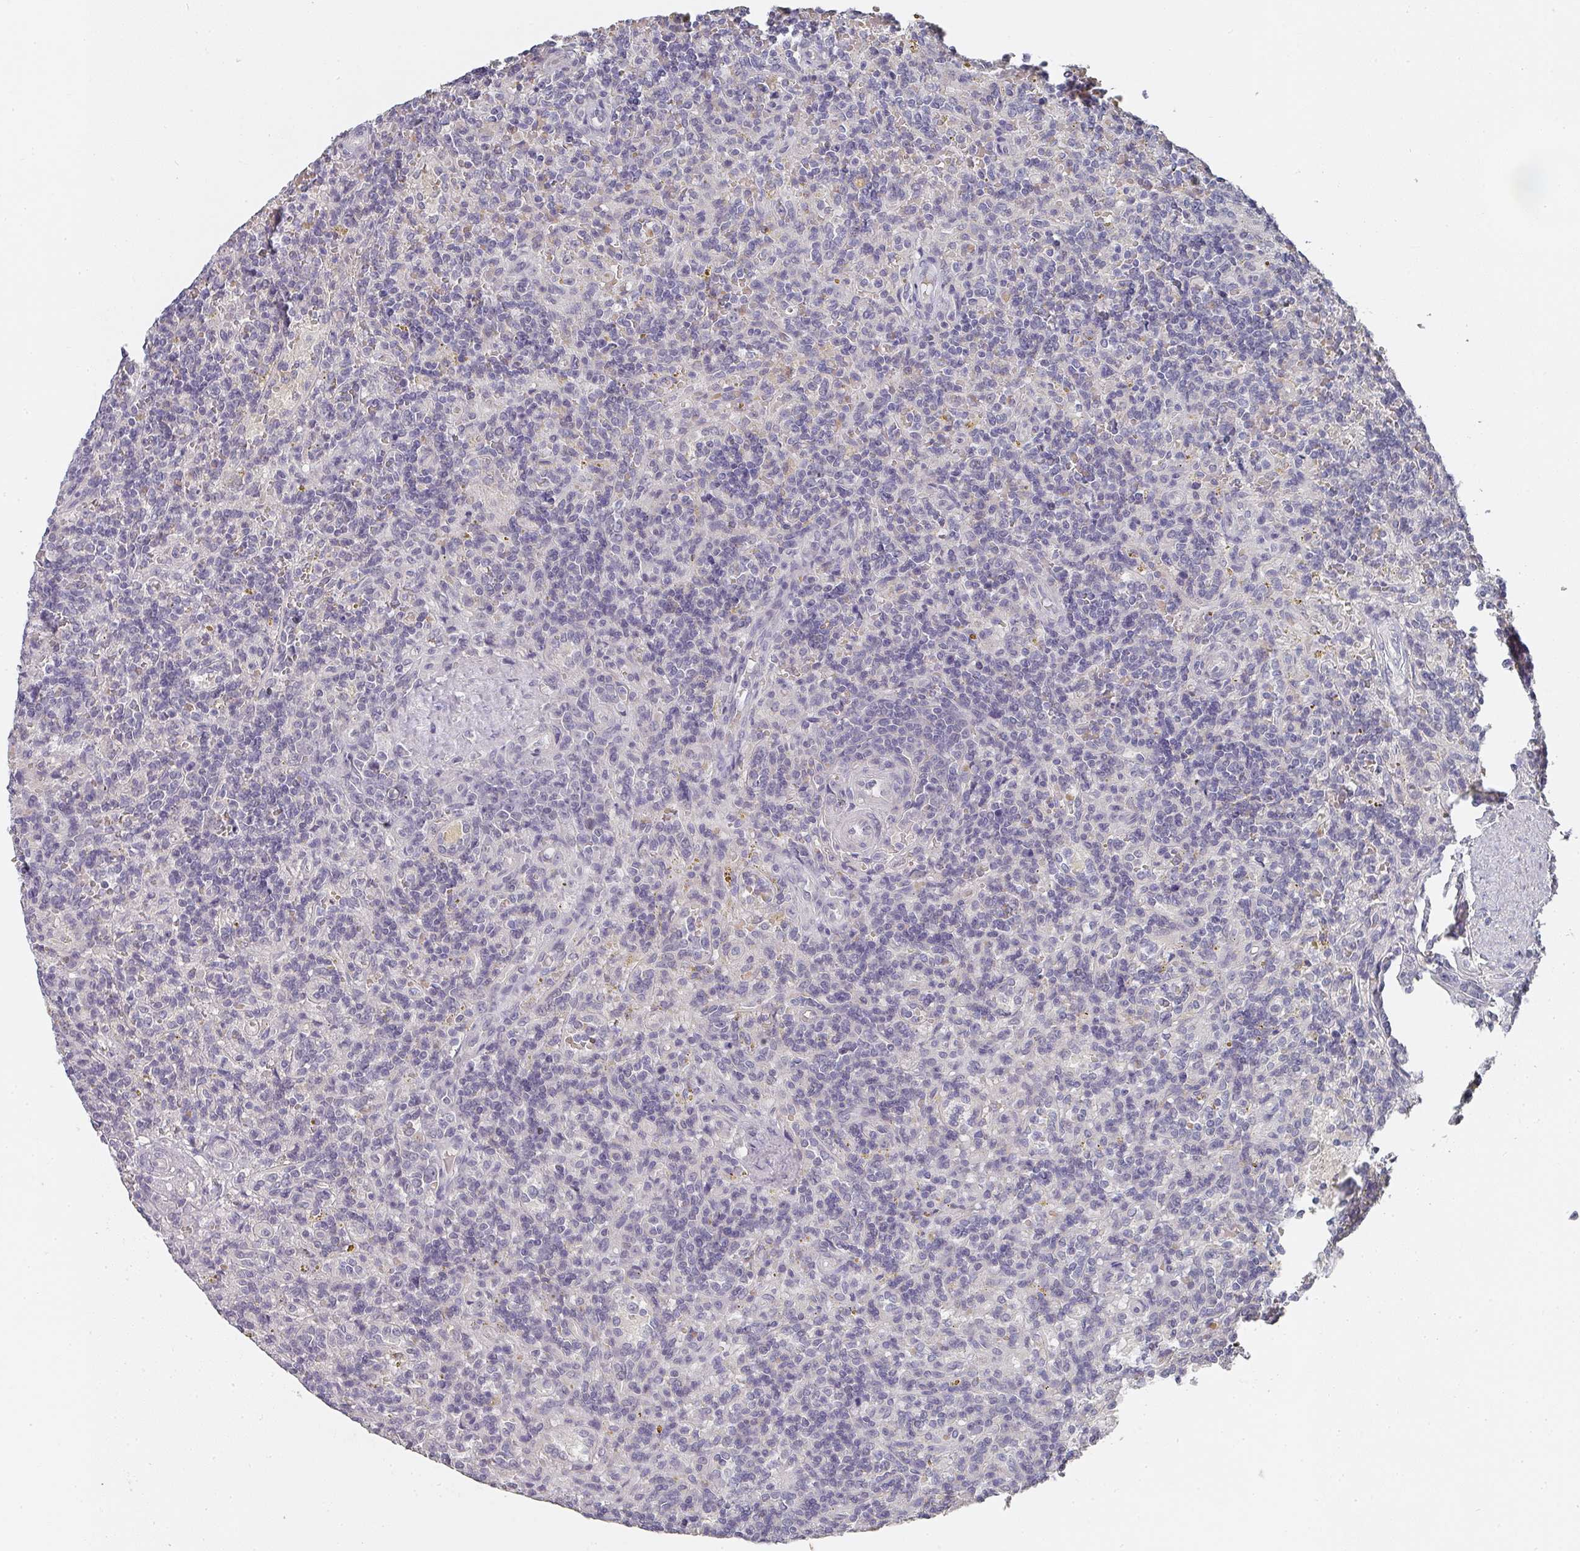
{"staining": {"intensity": "negative", "quantity": "none", "location": "none"}, "tissue": "lymphoma", "cell_type": "Tumor cells", "image_type": "cancer", "snomed": [{"axis": "morphology", "description": "Malignant lymphoma, non-Hodgkin's type, Low grade"}, {"axis": "topography", "description": "Spleen"}], "caption": "Micrograph shows no protein positivity in tumor cells of malignant lymphoma, non-Hodgkin's type (low-grade) tissue. The staining is performed using DAB (3,3'-diaminobenzidine) brown chromogen with nuclei counter-stained in using hematoxylin.", "gene": "SHISA2", "patient": {"sex": "male", "age": 67}}